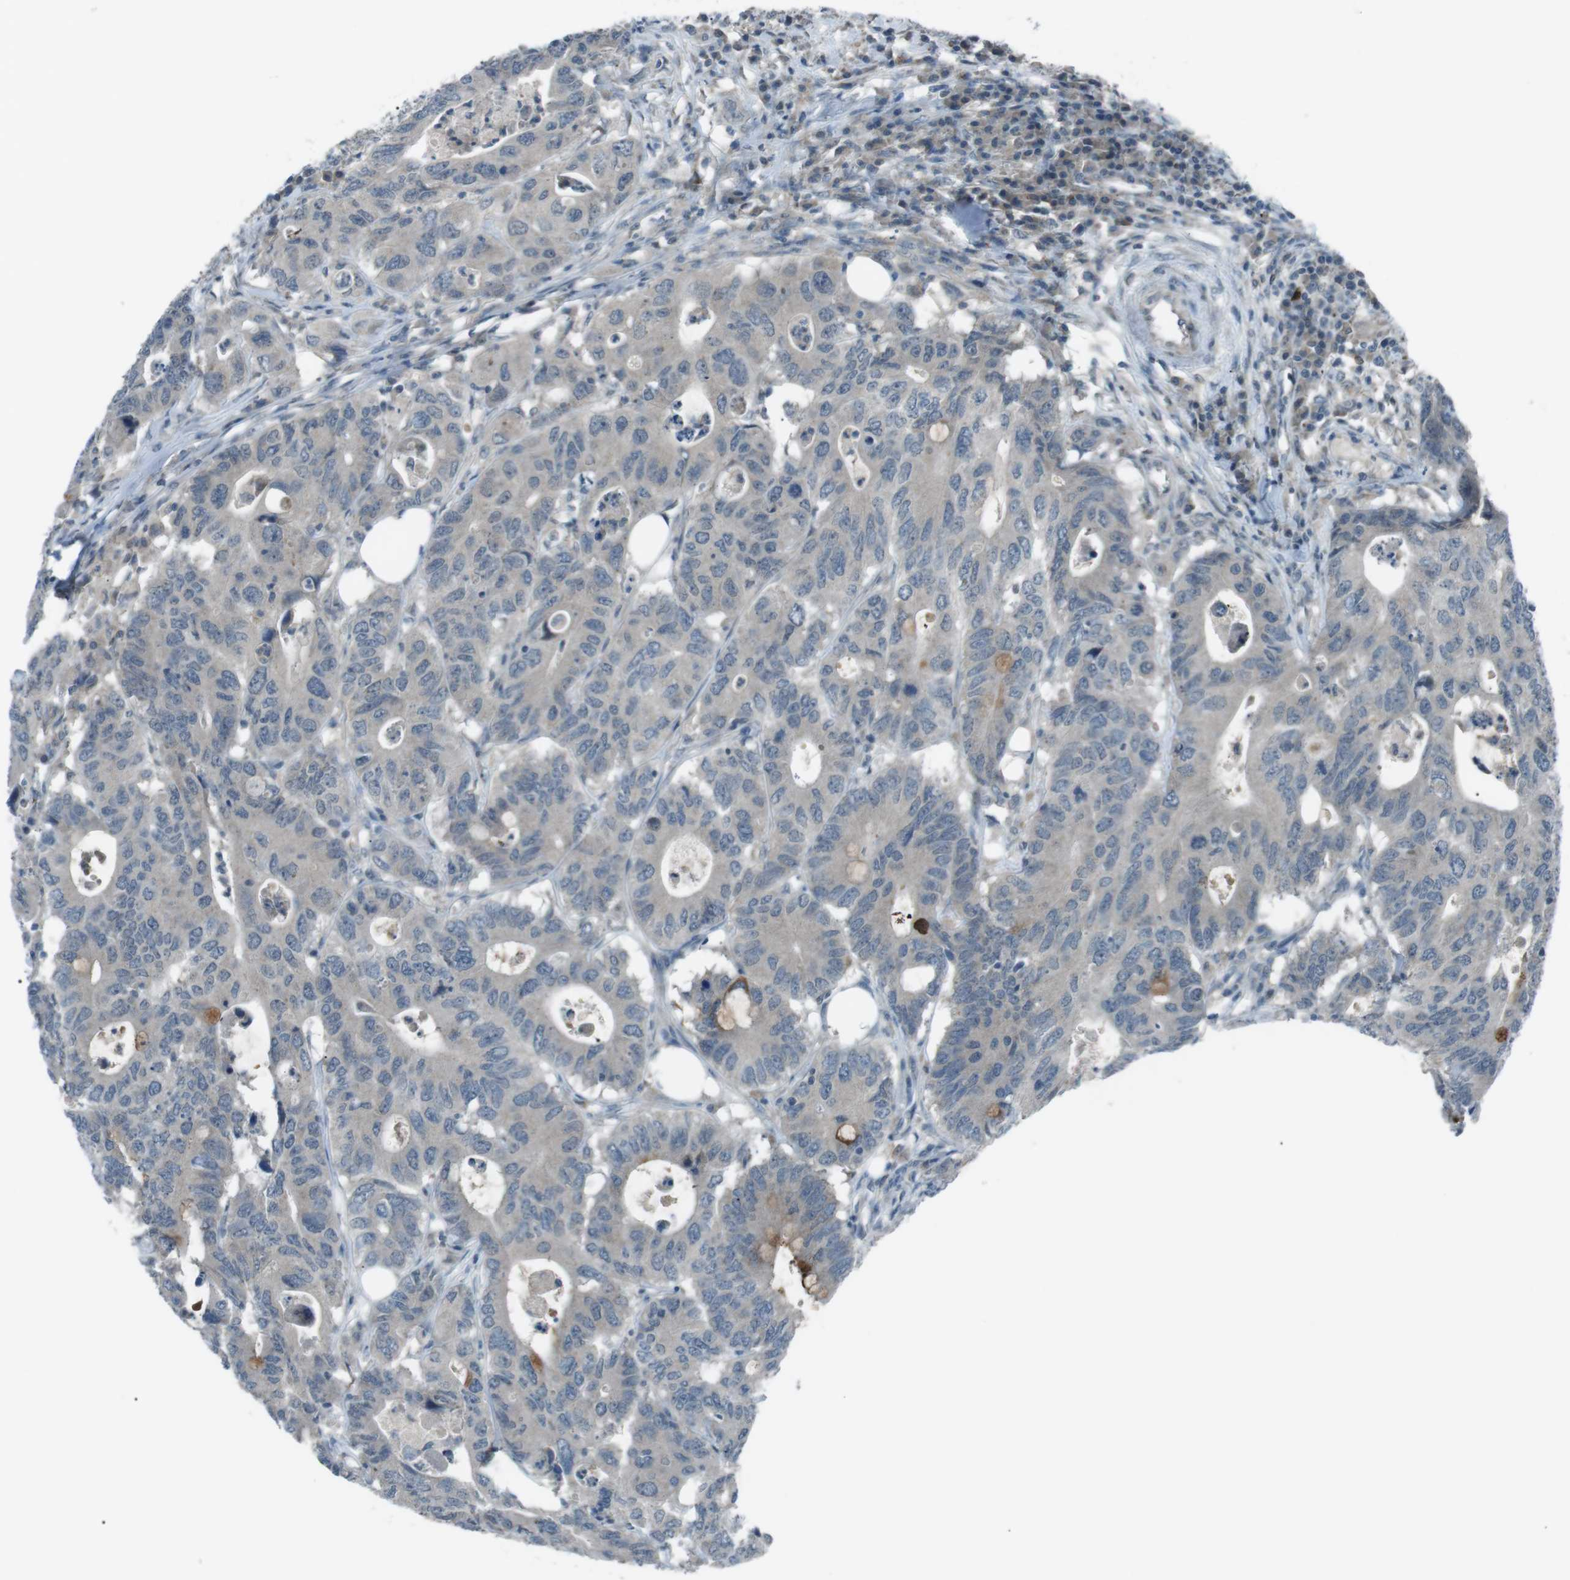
{"staining": {"intensity": "moderate", "quantity": "<25%", "location": "cytoplasmic/membranous"}, "tissue": "colorectal cancer", "cell_type": "Tumor cells", "image_type": "cancer", "snomed": [{"axis": "morphology", "description": "Adenocarcinoma, NOS"}, {"axis": "topography", "description": "Colon"}], "caption": "This is a histology image of immunohistochemistry staining of adenocarcinoma (colorectal), which shows moderate staining in the cytoplasmic/membranous of tumor cells.", "gene": "FCRLA", "patient": {"sex": "male", "age": 71}}